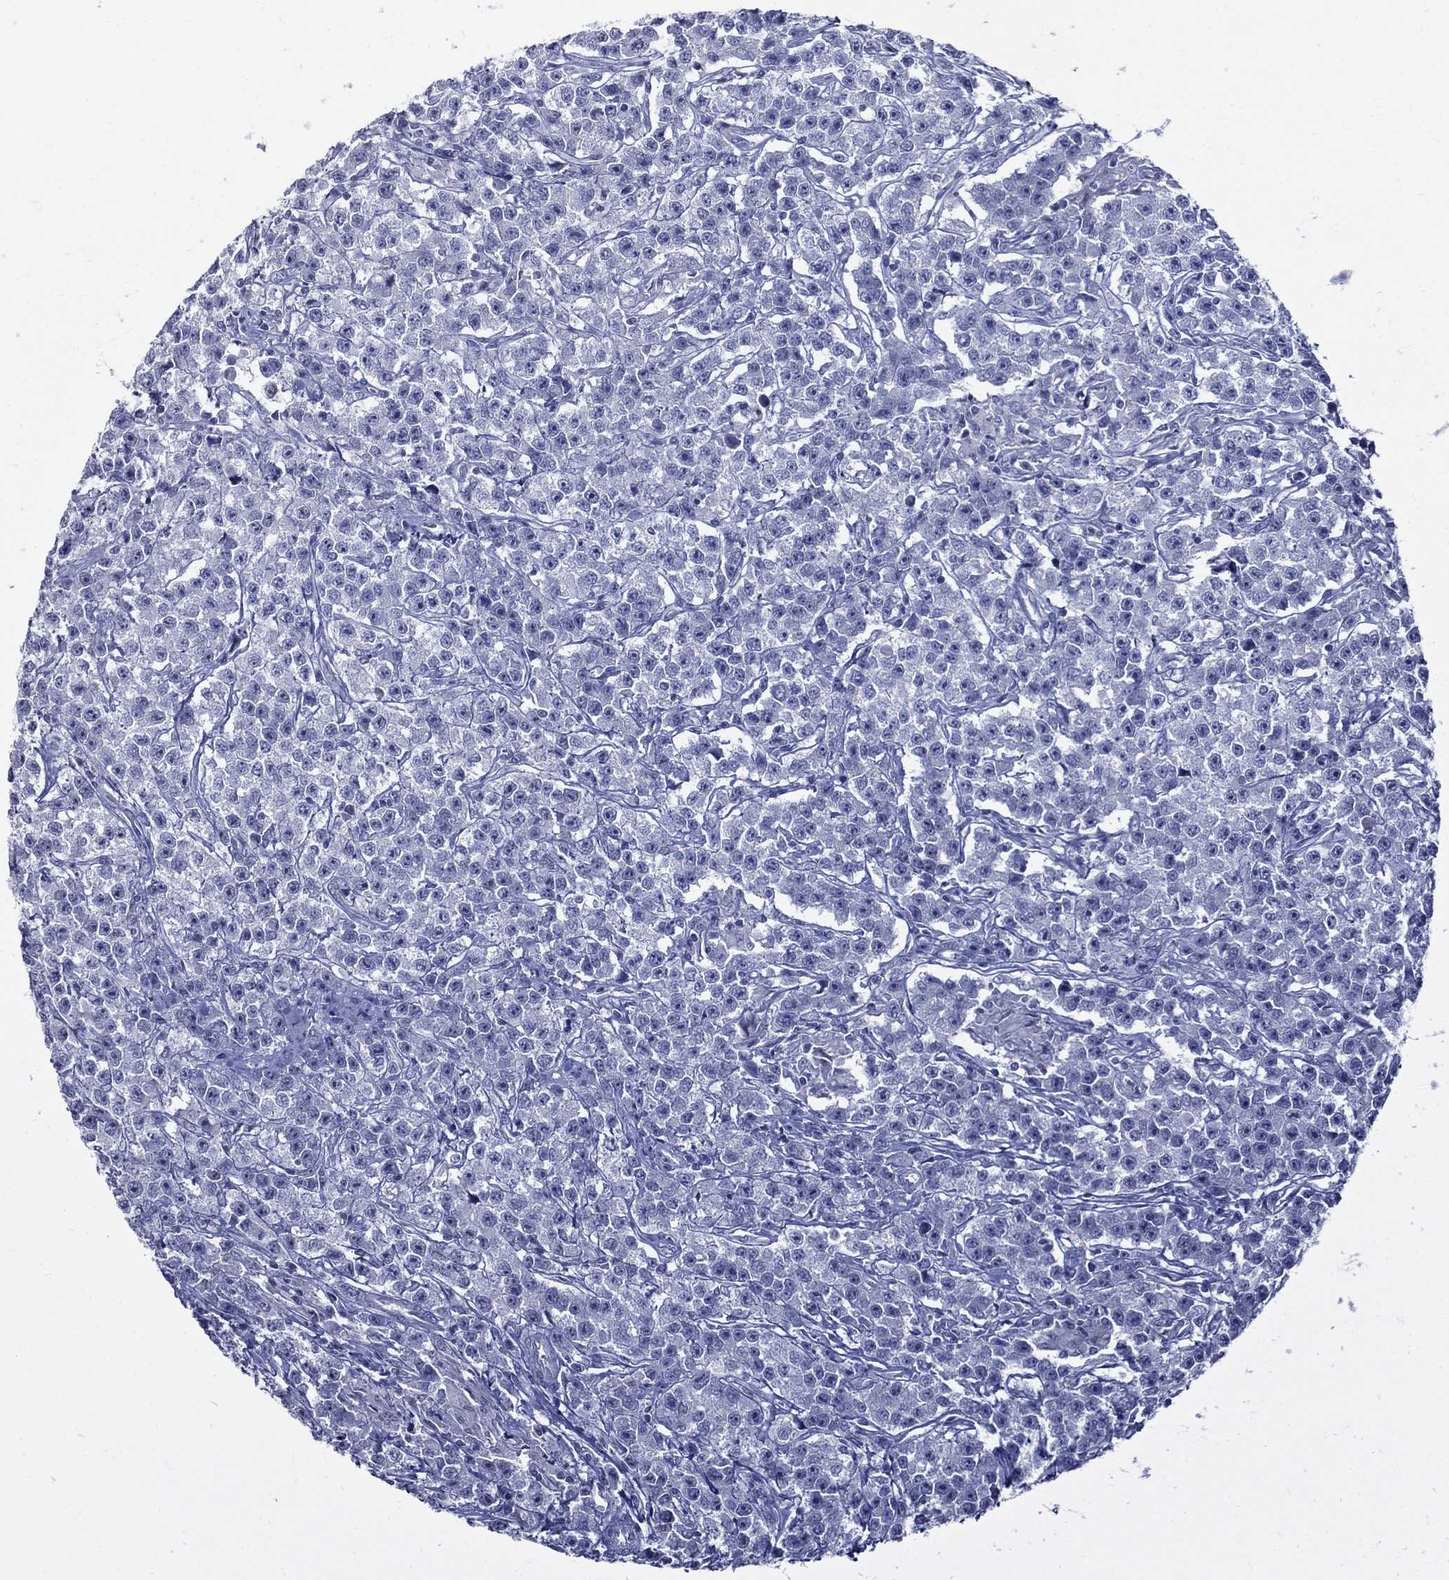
{"staining": {"intensity": "negative", "quantity": "none", "location": "none"}, "tissue": "testis cancer", "cell_type": "Tumor cells", "image_type": "cancer", "snomed": [{"axis": "morphology", "description": "Seminoma, NOS"}, {"axis": "topography", "description": "Testis"}], "caption": "The histopathology image reveals no significant expression in tumor cells of testis seminoma.", "gene": "GUCA1A", "patient": {"sex": "male", "age": 59}}